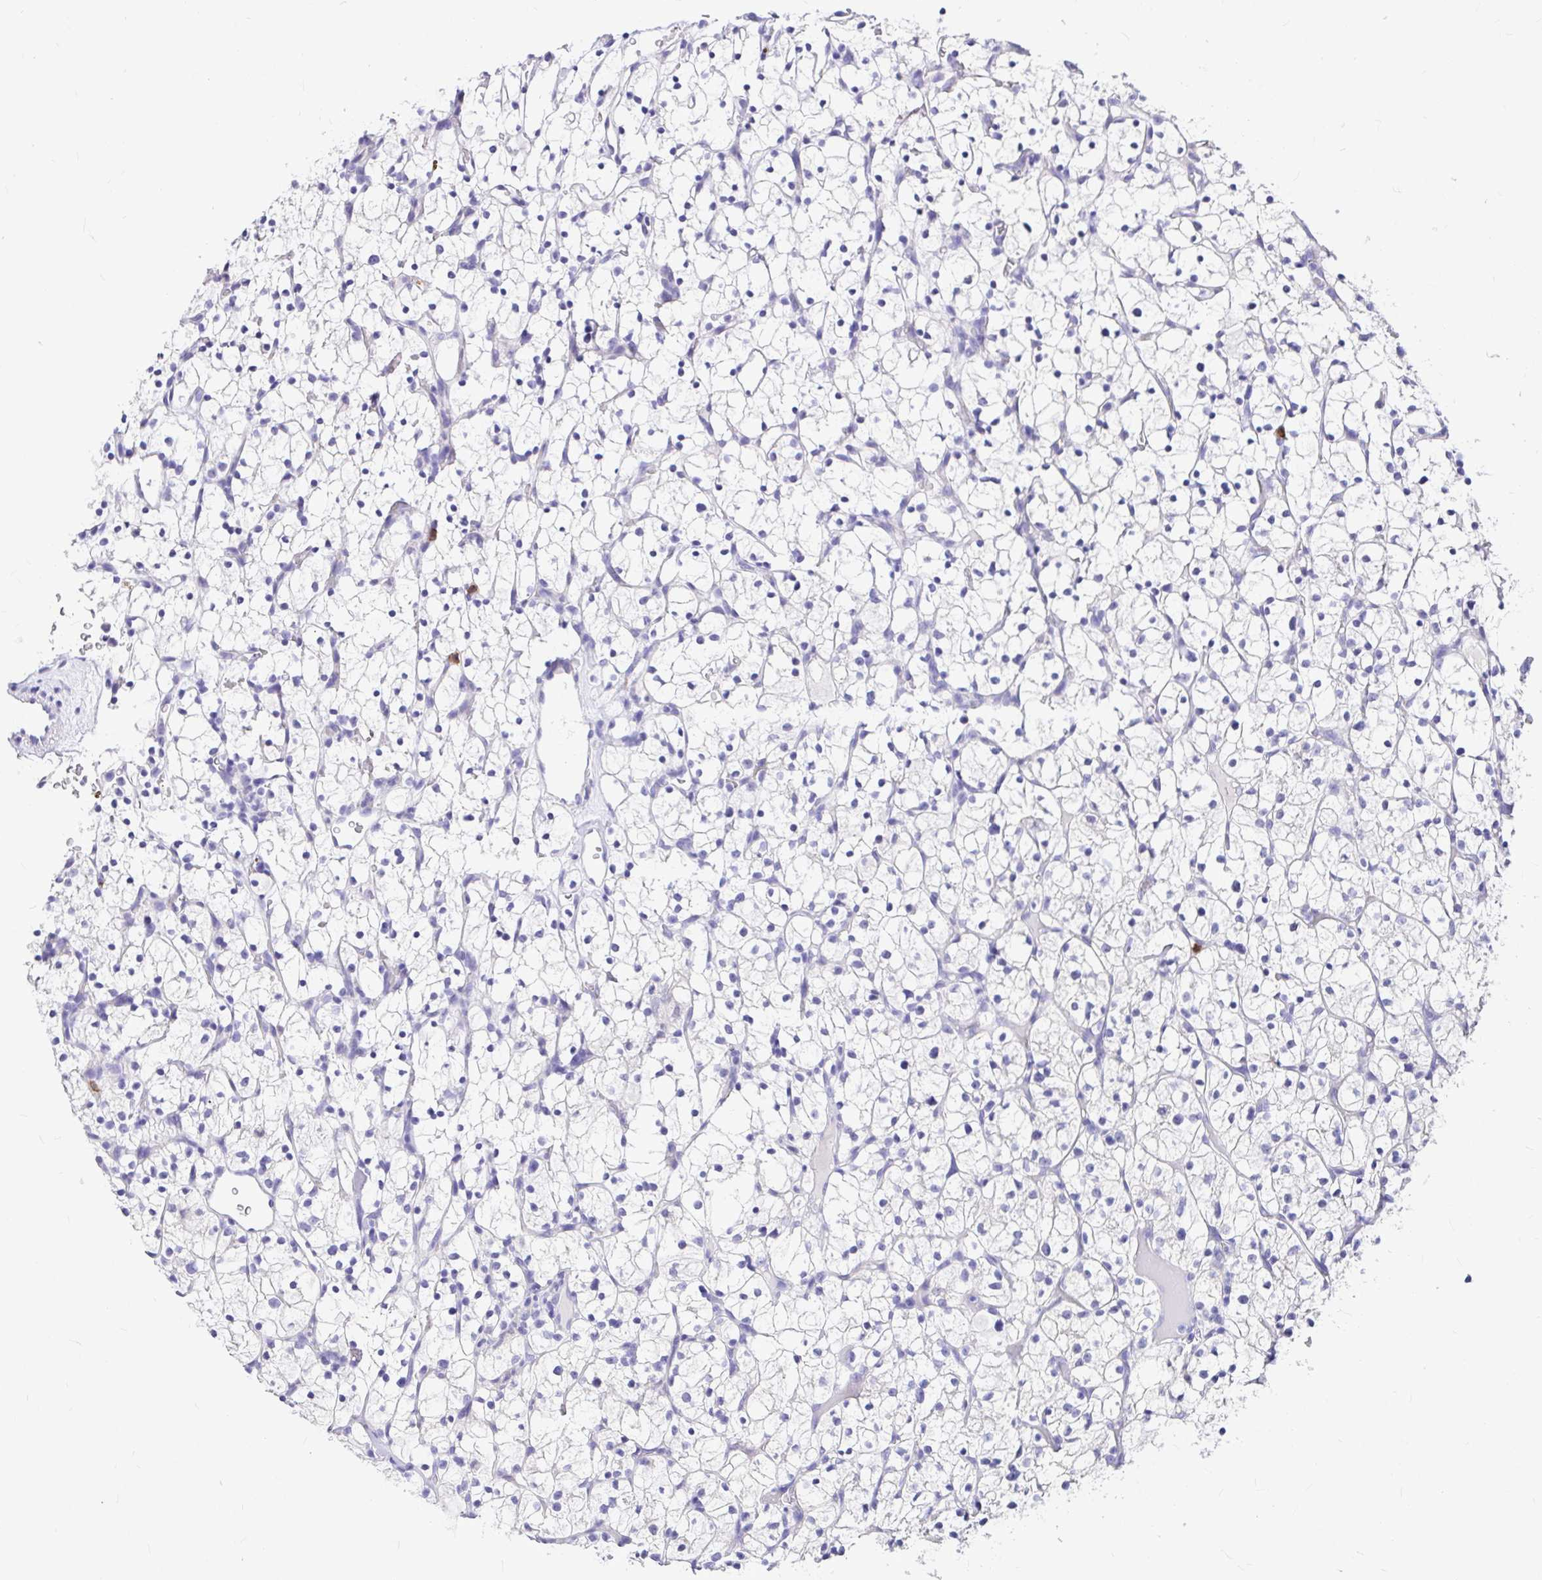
{"staining": {"intensity": "negative", "quantity": "none", "location": "none"}, "tissue": "renal cancer", "cell_type": "Tumor cells", "image_type": "cancer", "snomed": [{"axis": "morphology", "description": "Adenocarcinoma, NOS"}, {"axis": "topography", "description": "Kidney"}], "caption": "A high-resolution image shows IHC staining of renal adenocarcinoma, which demonstrates no significant staining in tumor cells.", "gene": "CLEC1B", "patient": {"sex": "female", "age": 64}}